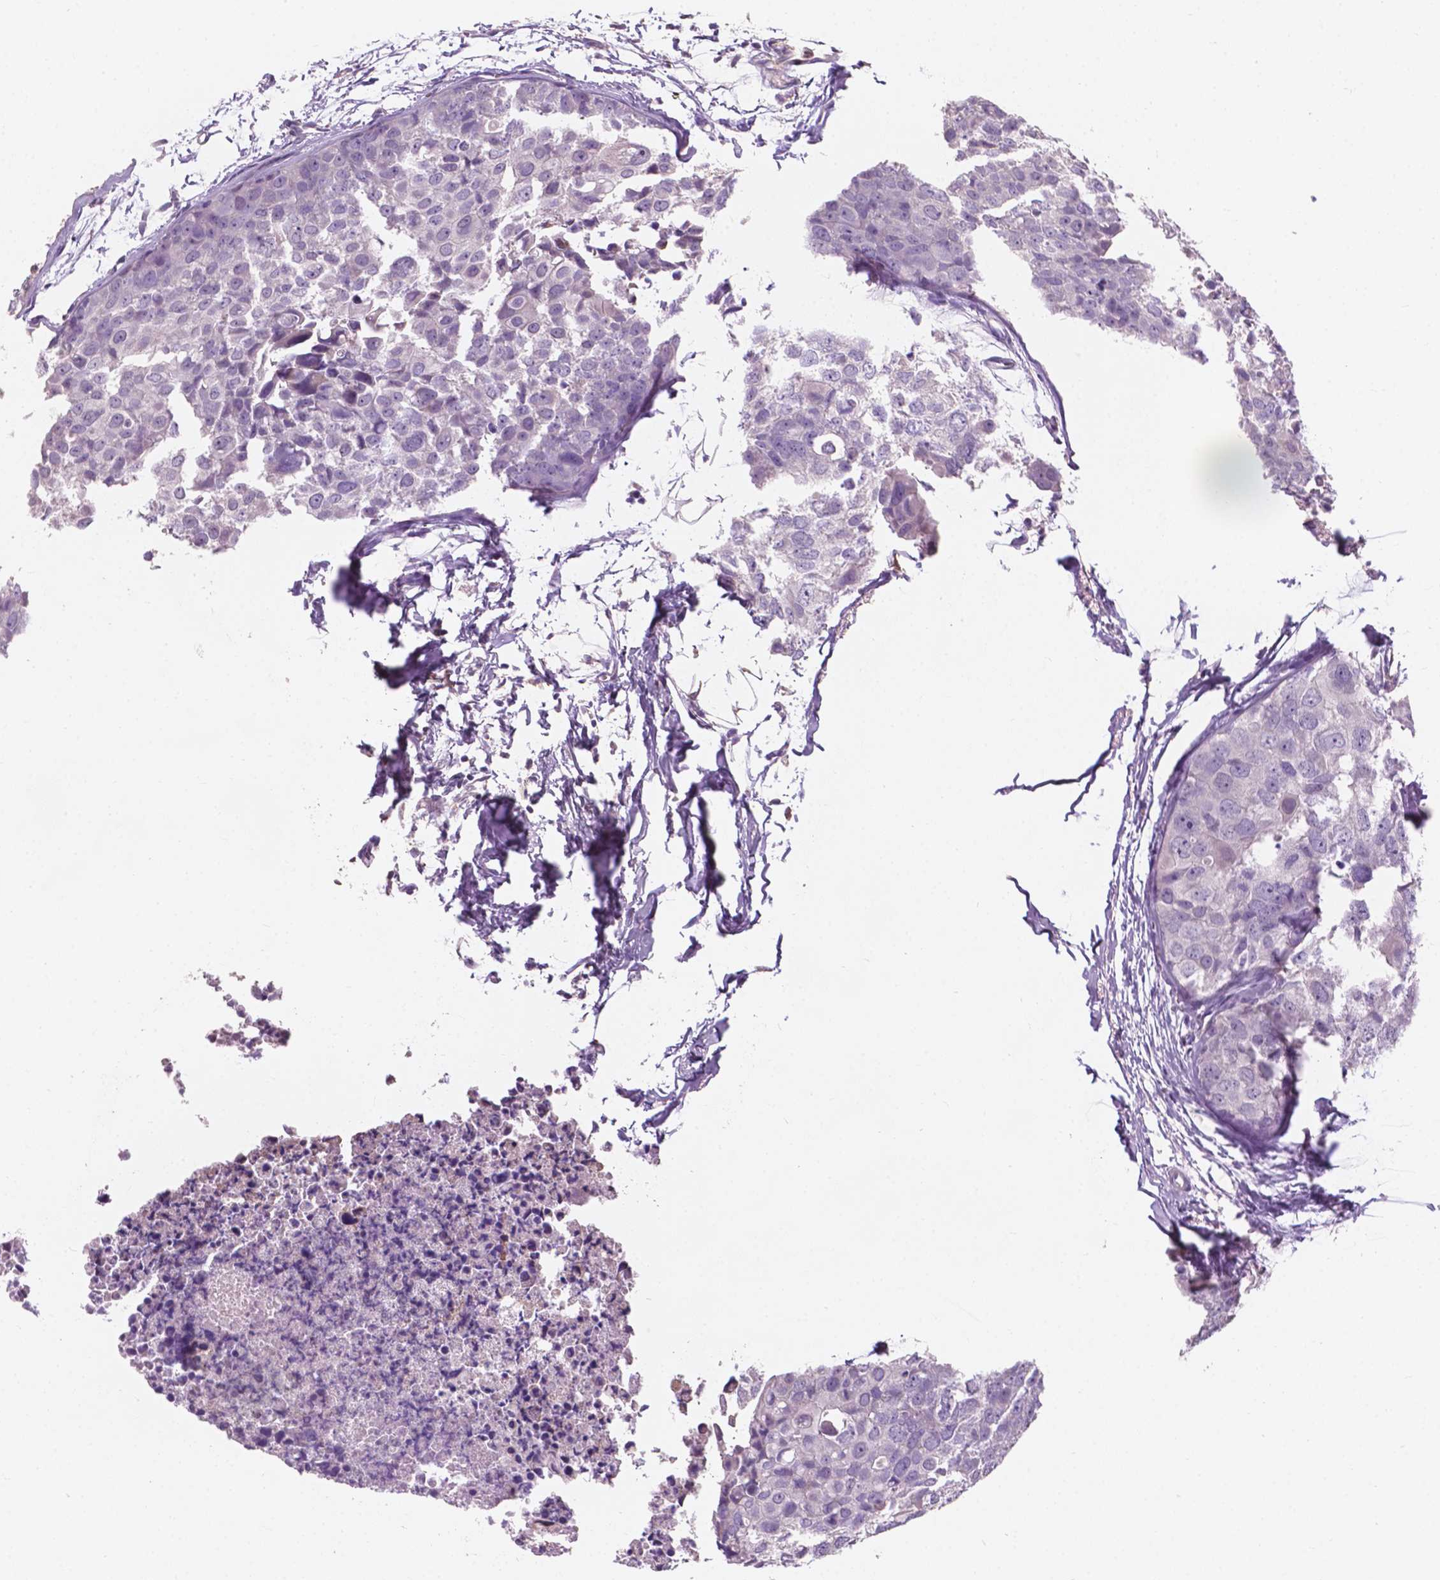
{"staining": {"intensity": "negative", "quantity": "none", "location": "none"}, "tissue": "breast cancer", "cell_type": "Tumor cells", "image_type": "cancer", "snomed": [{"axis": "morphology", "description": "Duct carcinoma"}, {"axis": "topography", "description": "Breast"}], "caption": "This histopathology image is of breast cancer (infiltrating ductal carcinoma) stained with immunohistochemistry to label a protein in brown with the nuclei are counter-stained blue. There is no positivity in tumor cells.", "gene": "IREB2", "patient": {"sex": "female", "age": 38}}